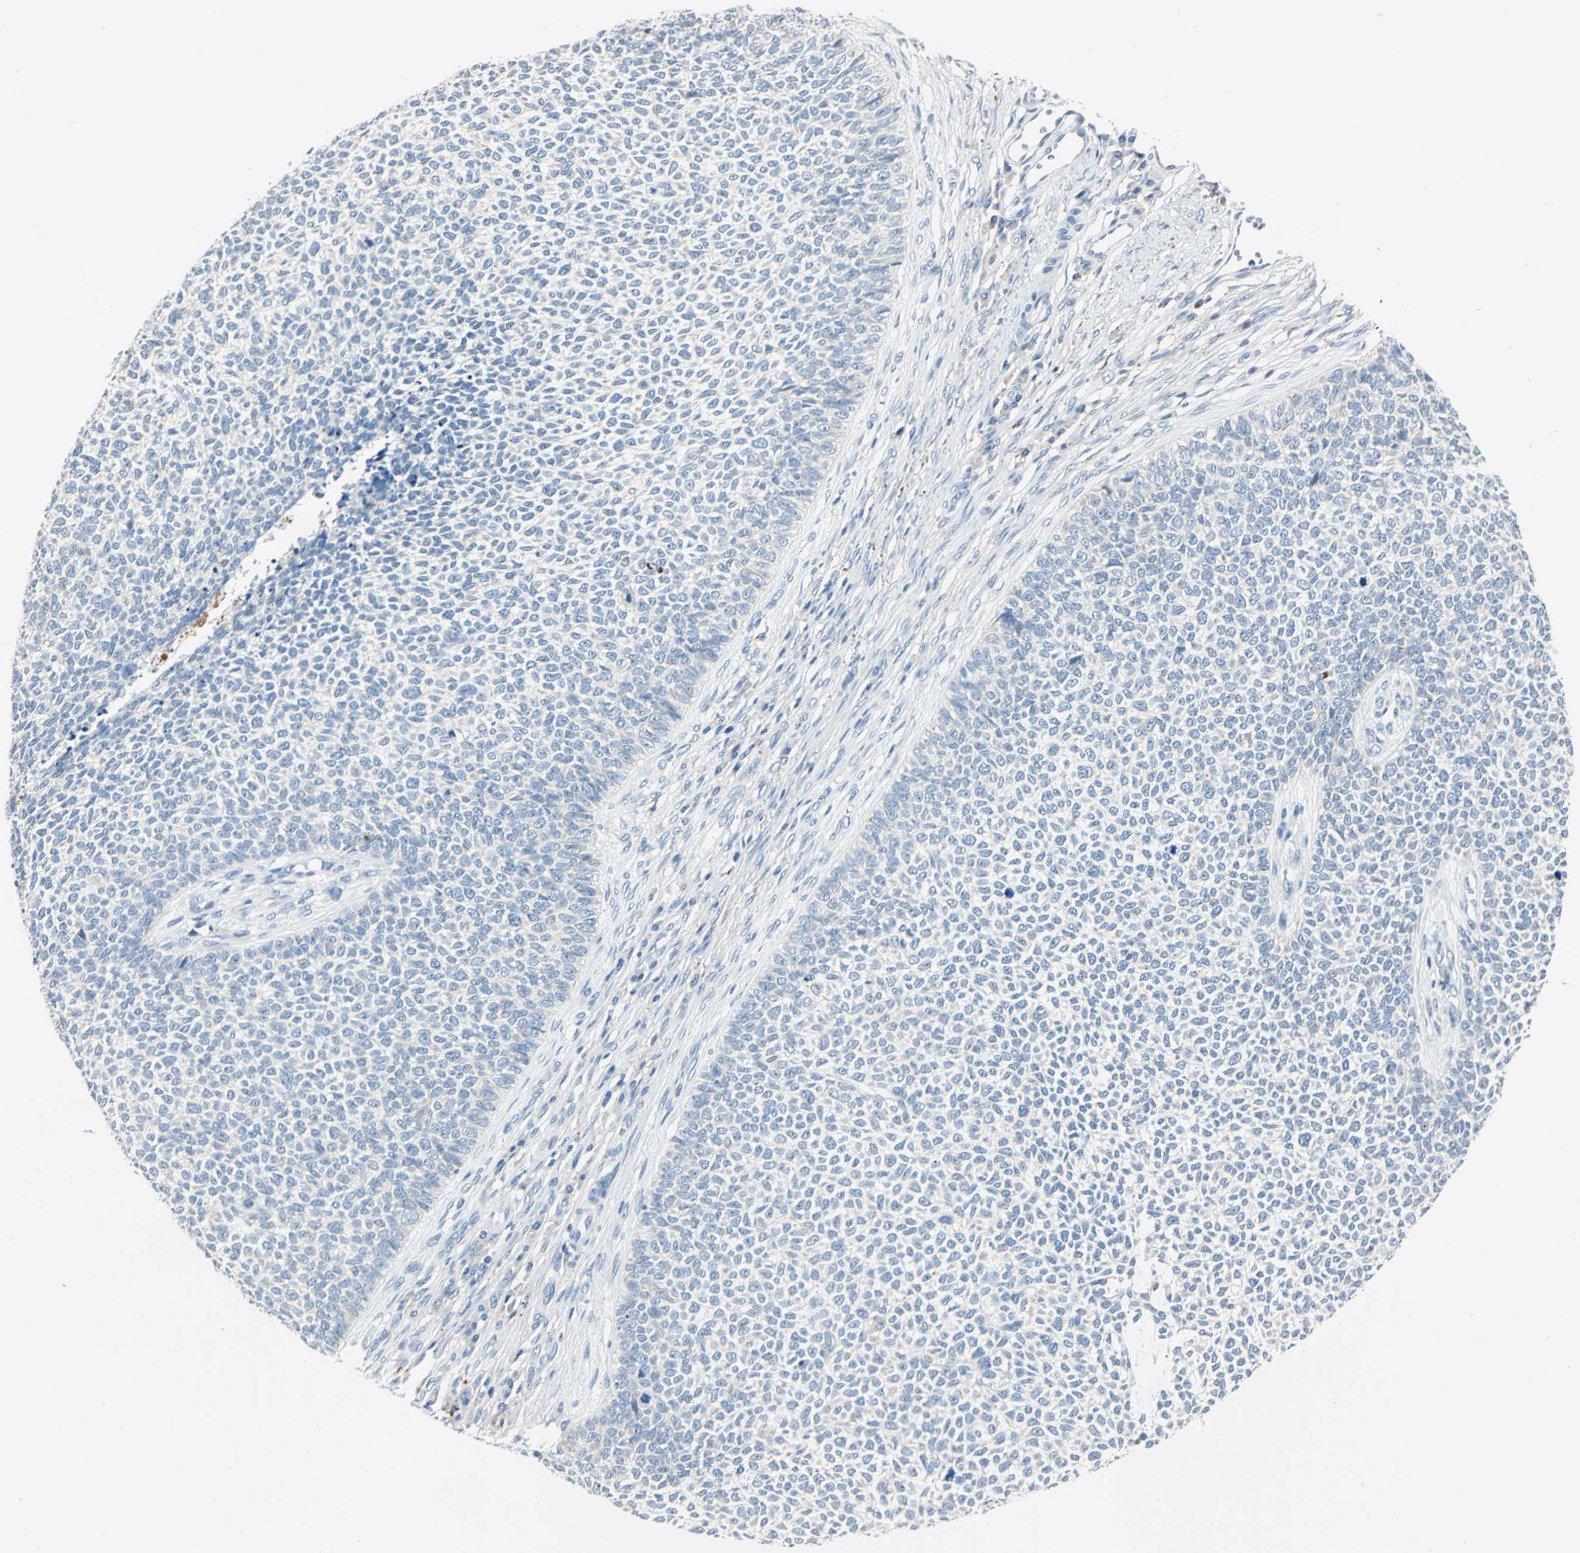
{"staining": {"intensity": "negative", "quantity": "none", "location": "none"}, "tissue": "skin cancer", "cell_type": "Tumor cells", "image_type": "cancer", "snomed": [{"axis": "morphology", "description": "Basal cell carcinoma"}, {"axis": "topography", "description": "Skin"}], "caption": "Skin cancer (basal cell carcinoma) stained for a protein using IHC exhibits no staining tumor cells.", "gene": "RASD2", "patient": {"sex": "female", "age": 84}}